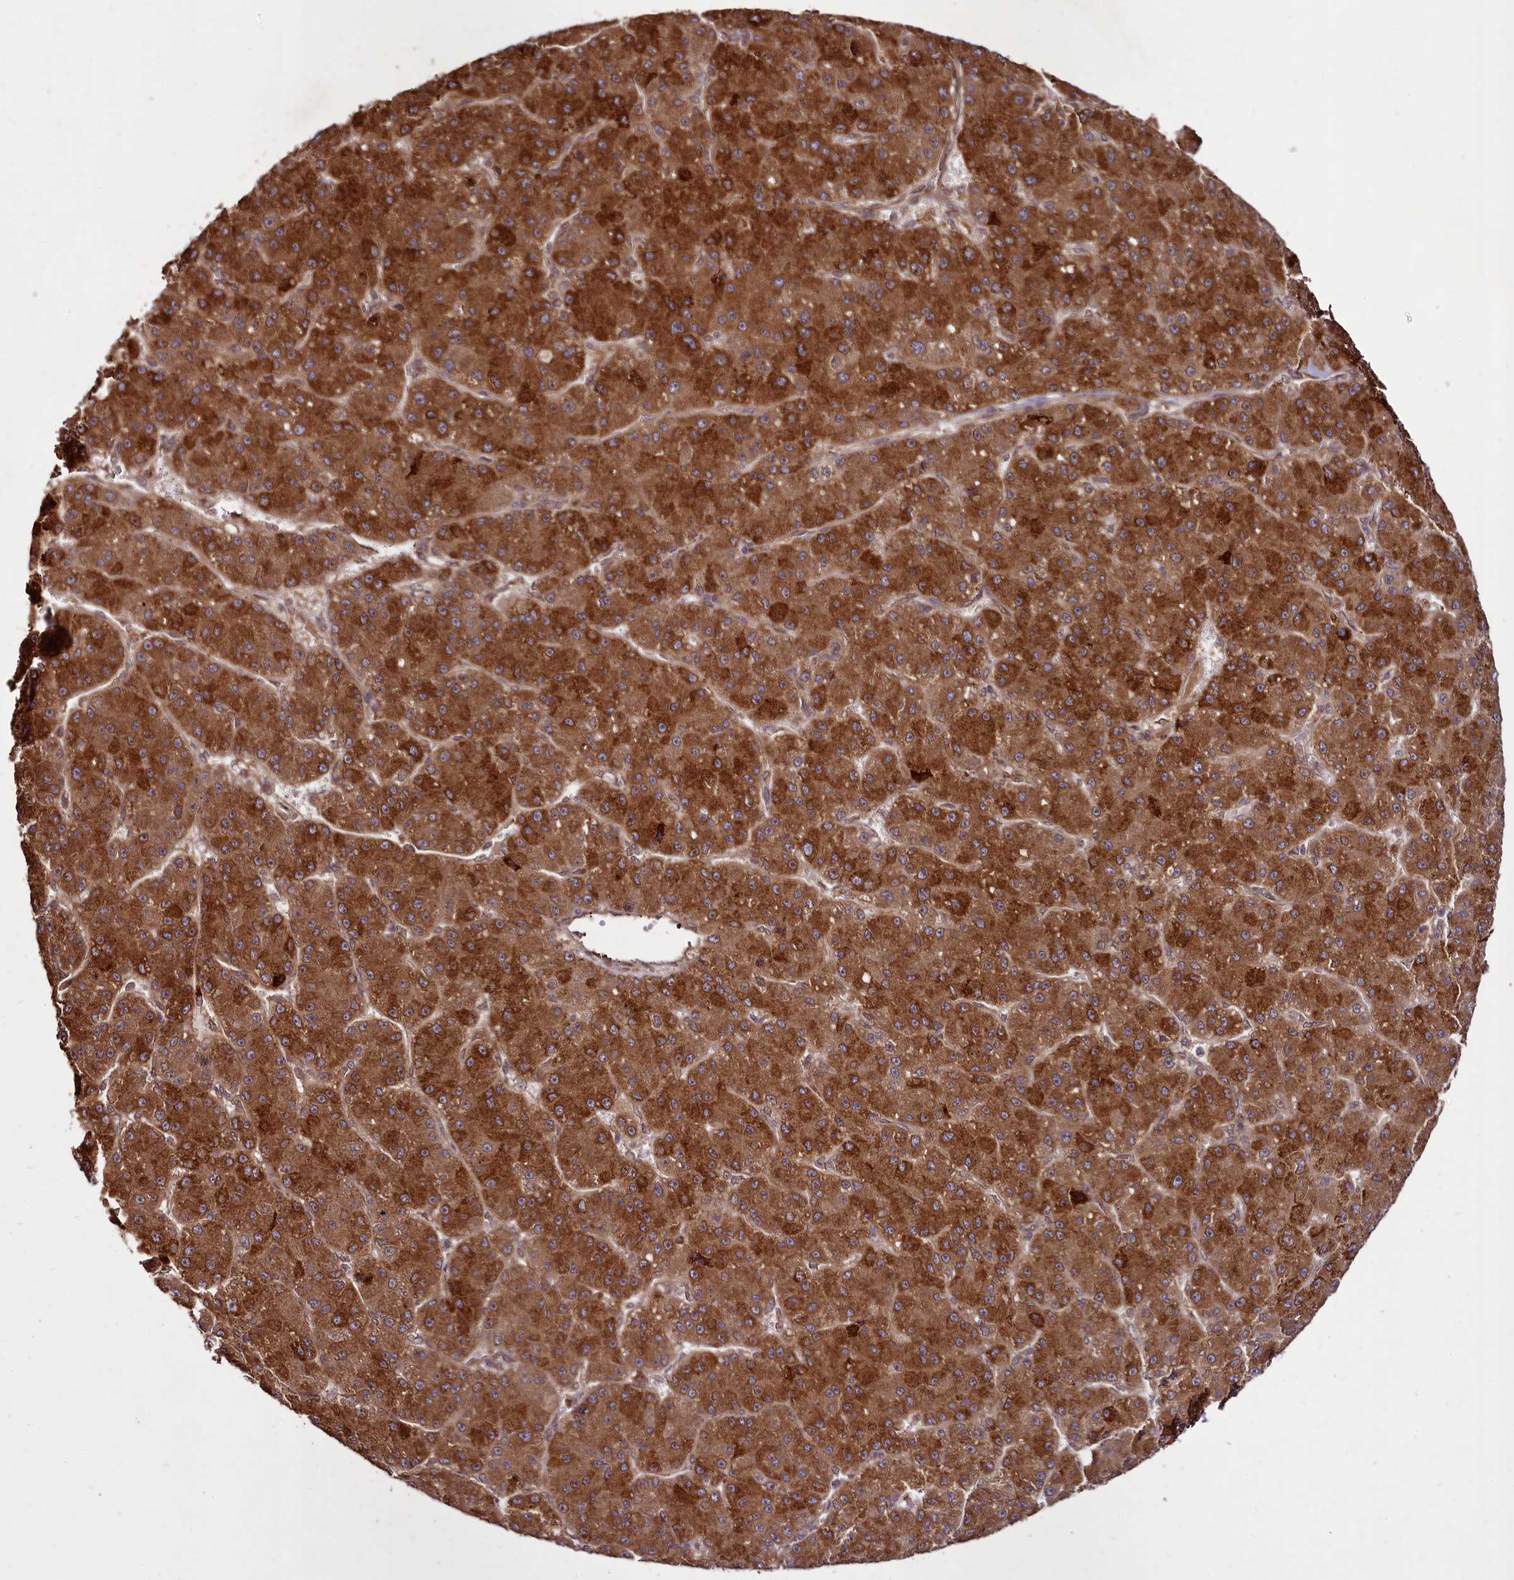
{"staining": {"intensity": "strong", "quantity": ">75%", "location": "cytoplasmic/membranous"}, "tissue": "liver cancer", "cell_type": "Tumor cells", "image_type": "cancer", "snomed": [{"axis": "morphology", "description": "Carcinoma, Hepatocellular, NOS"}, {"axis": "topography", "description": "Liver"}], "caption": "IHC (DAB (3,3'-diaminobenzidine)) staining of human hepatocellular carcinoma (liver) exhibits strong cytoplasmic/membranous protein staining in approximately >75% of tumor cells. The protein of interest is stained brown, and the nuclei are stained in blue (DAB (3,3'-diaminobenzidine) IHC with brightfield microscopy, high magnification).", "gene": "DCP1B", "patient": {"sex": "male", "age": 67}}